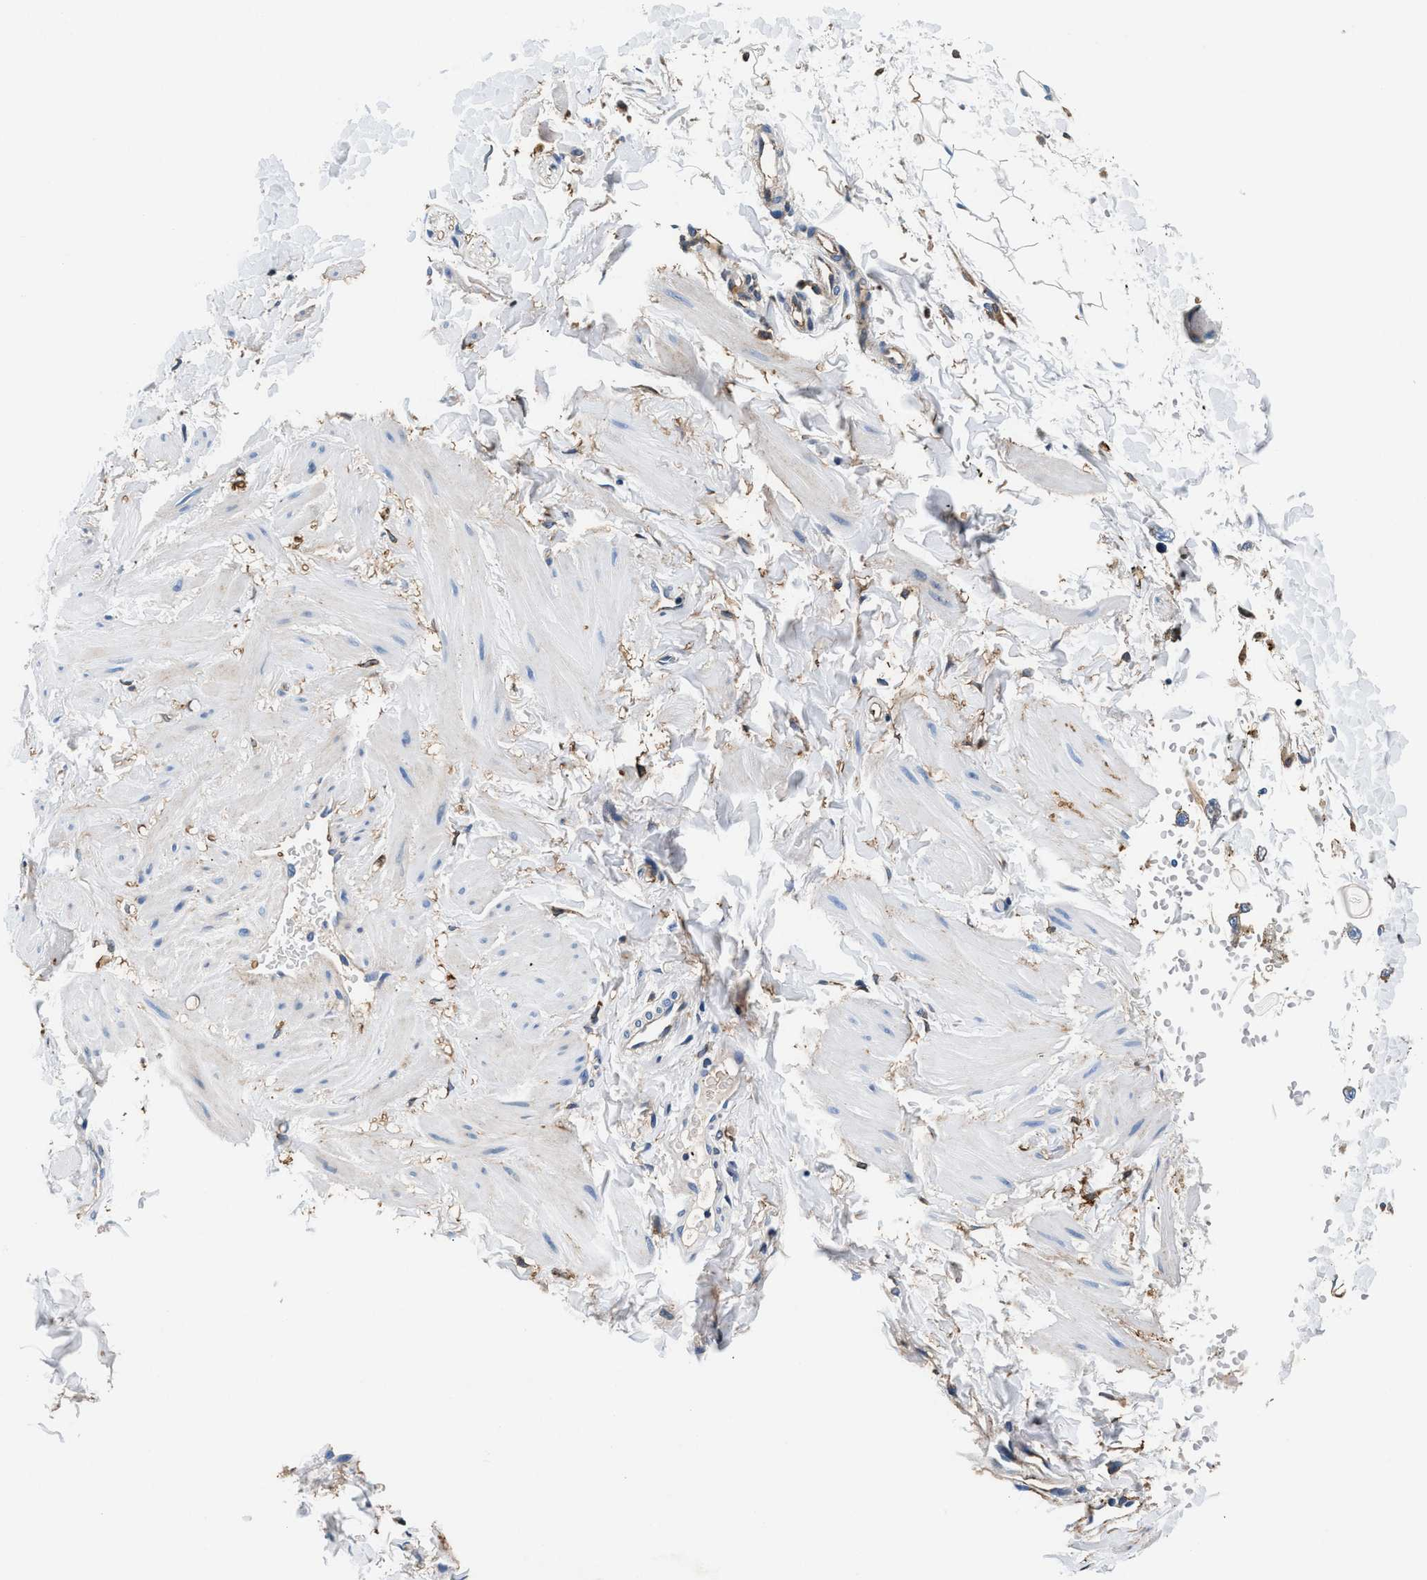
{"staining": {"intensity": "moderate", "quantity": ">75%", "location": "cytoplasmic/membranous"}, "tissue": "adipose tissue", "cell_type": "Adipocytes", "image_type": "normal", "snomed": [{"axis": "morphology", "description": "Normal tissue, NOS"}, {"axis": "topography", "description": "Adipose tissue"}, {"axis": "topography", "description": "Vascular tissue"}, {"axis": "topography", "description": "Peripheral nerve tissue"}], "caption": "Protein staining of unremarkable adipose tissue reveals moderate cytoplasmic/membranous staining in about >75% of adipocytes. The staining was performed using DAB (3,3'-diaminobenzidine) to visualize the protein expression in brown, while the nuclei were stained in blue with hematoxylin (Magnification: 20x).", "gene": "SLFN11", "patient": {"sex": "male", "age": 25}}